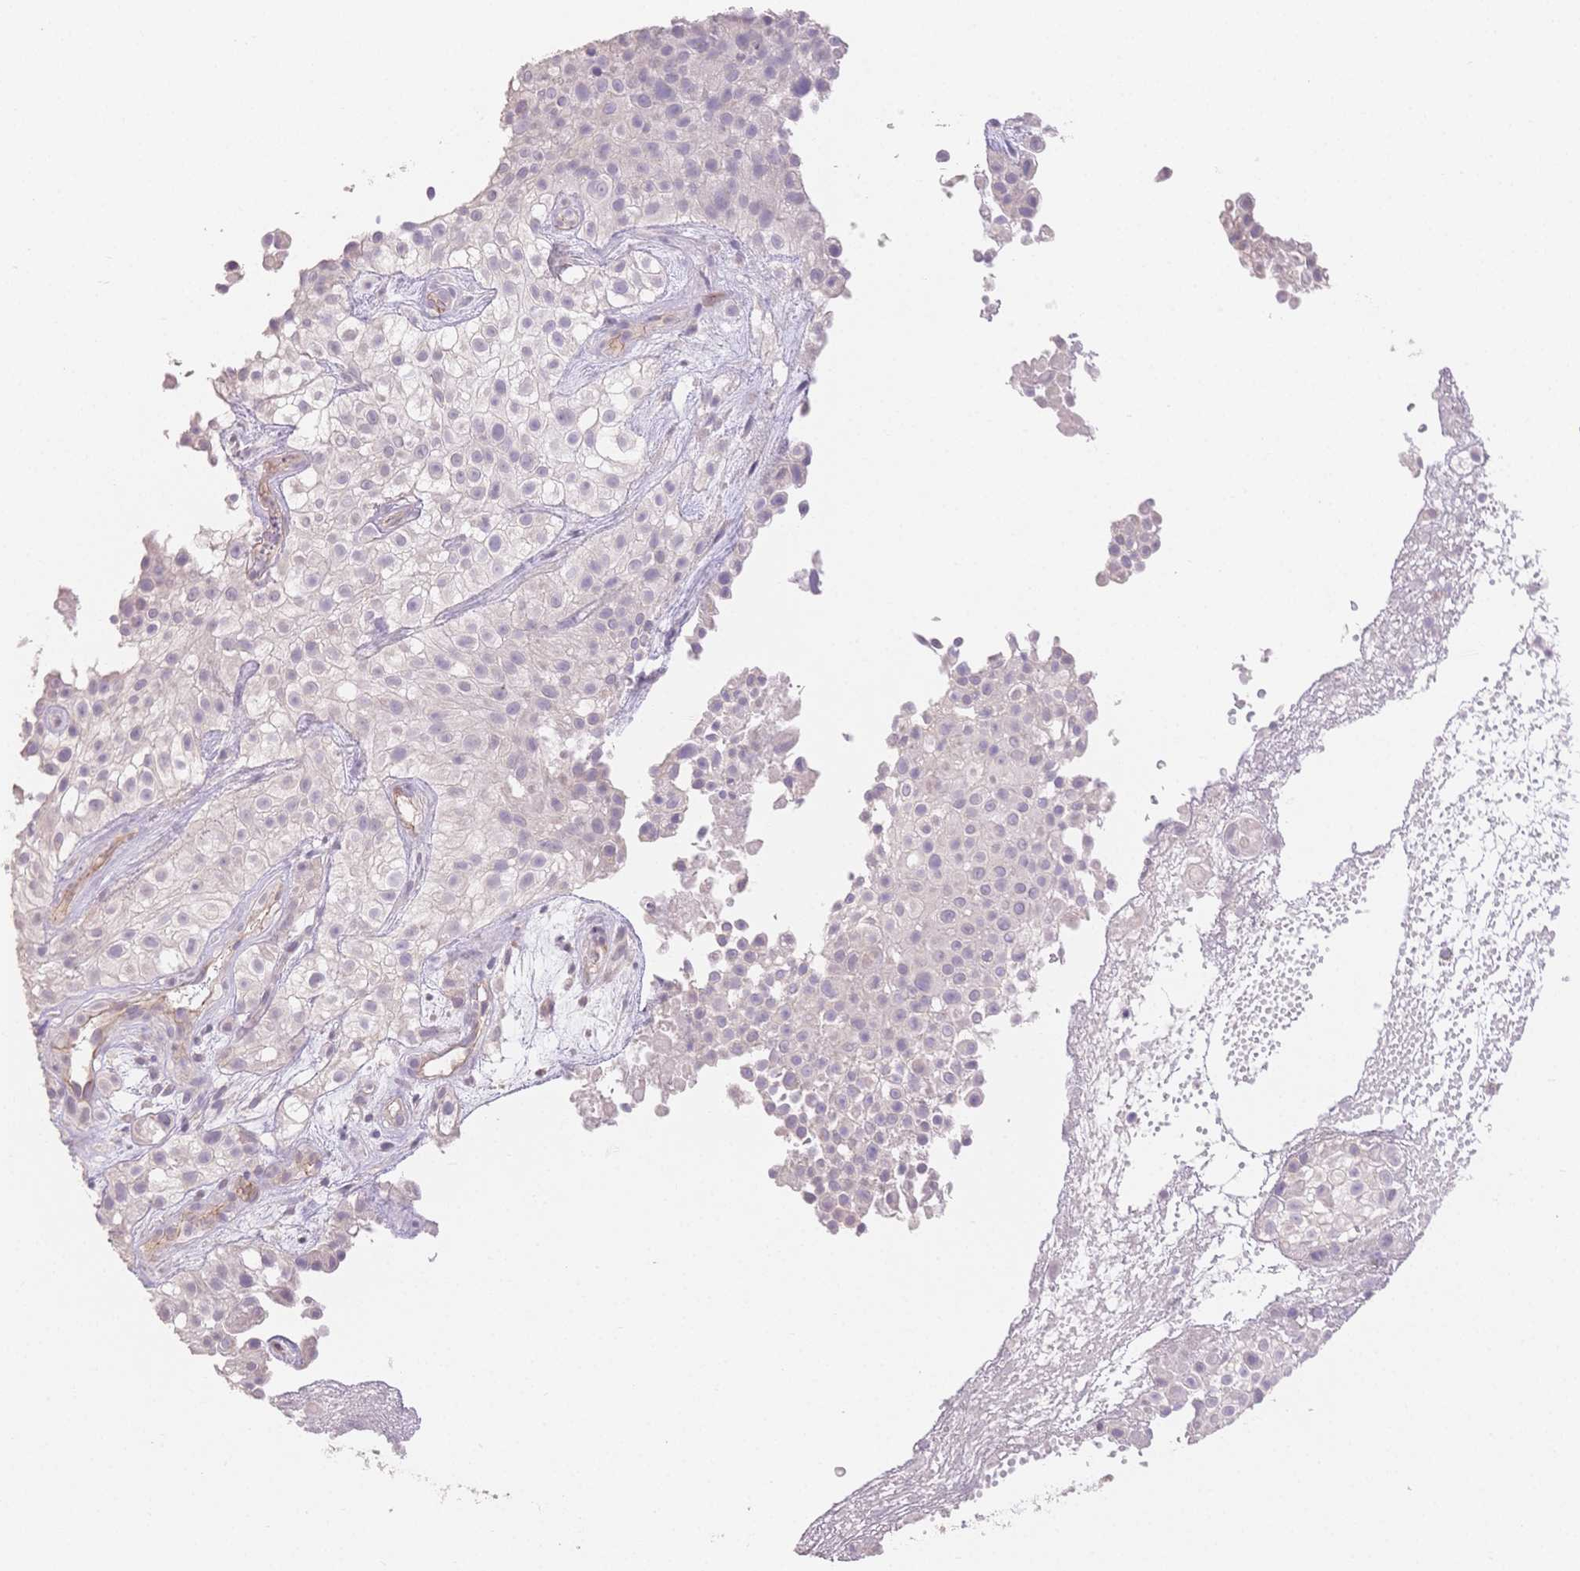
{"staining": {"intensity": "negative", "quantity": "none", "location": "none"}, "tissue": "urothelial cancer", "cell_type": "Tumor cells", "image_type": "cancer", "snomed": [{"axis": "morphology", "description": "Urothelial carcinoma, High grade"}, {"axis": "topography", "description": "Urinary bladder"}], "caption": "Immunohistochemical staining of high-grade urothelial carcinoma reveals no significant expression in tumor cells.", "gene": "SUV39H2", "patient": {"sex": "male", "age": 56}}